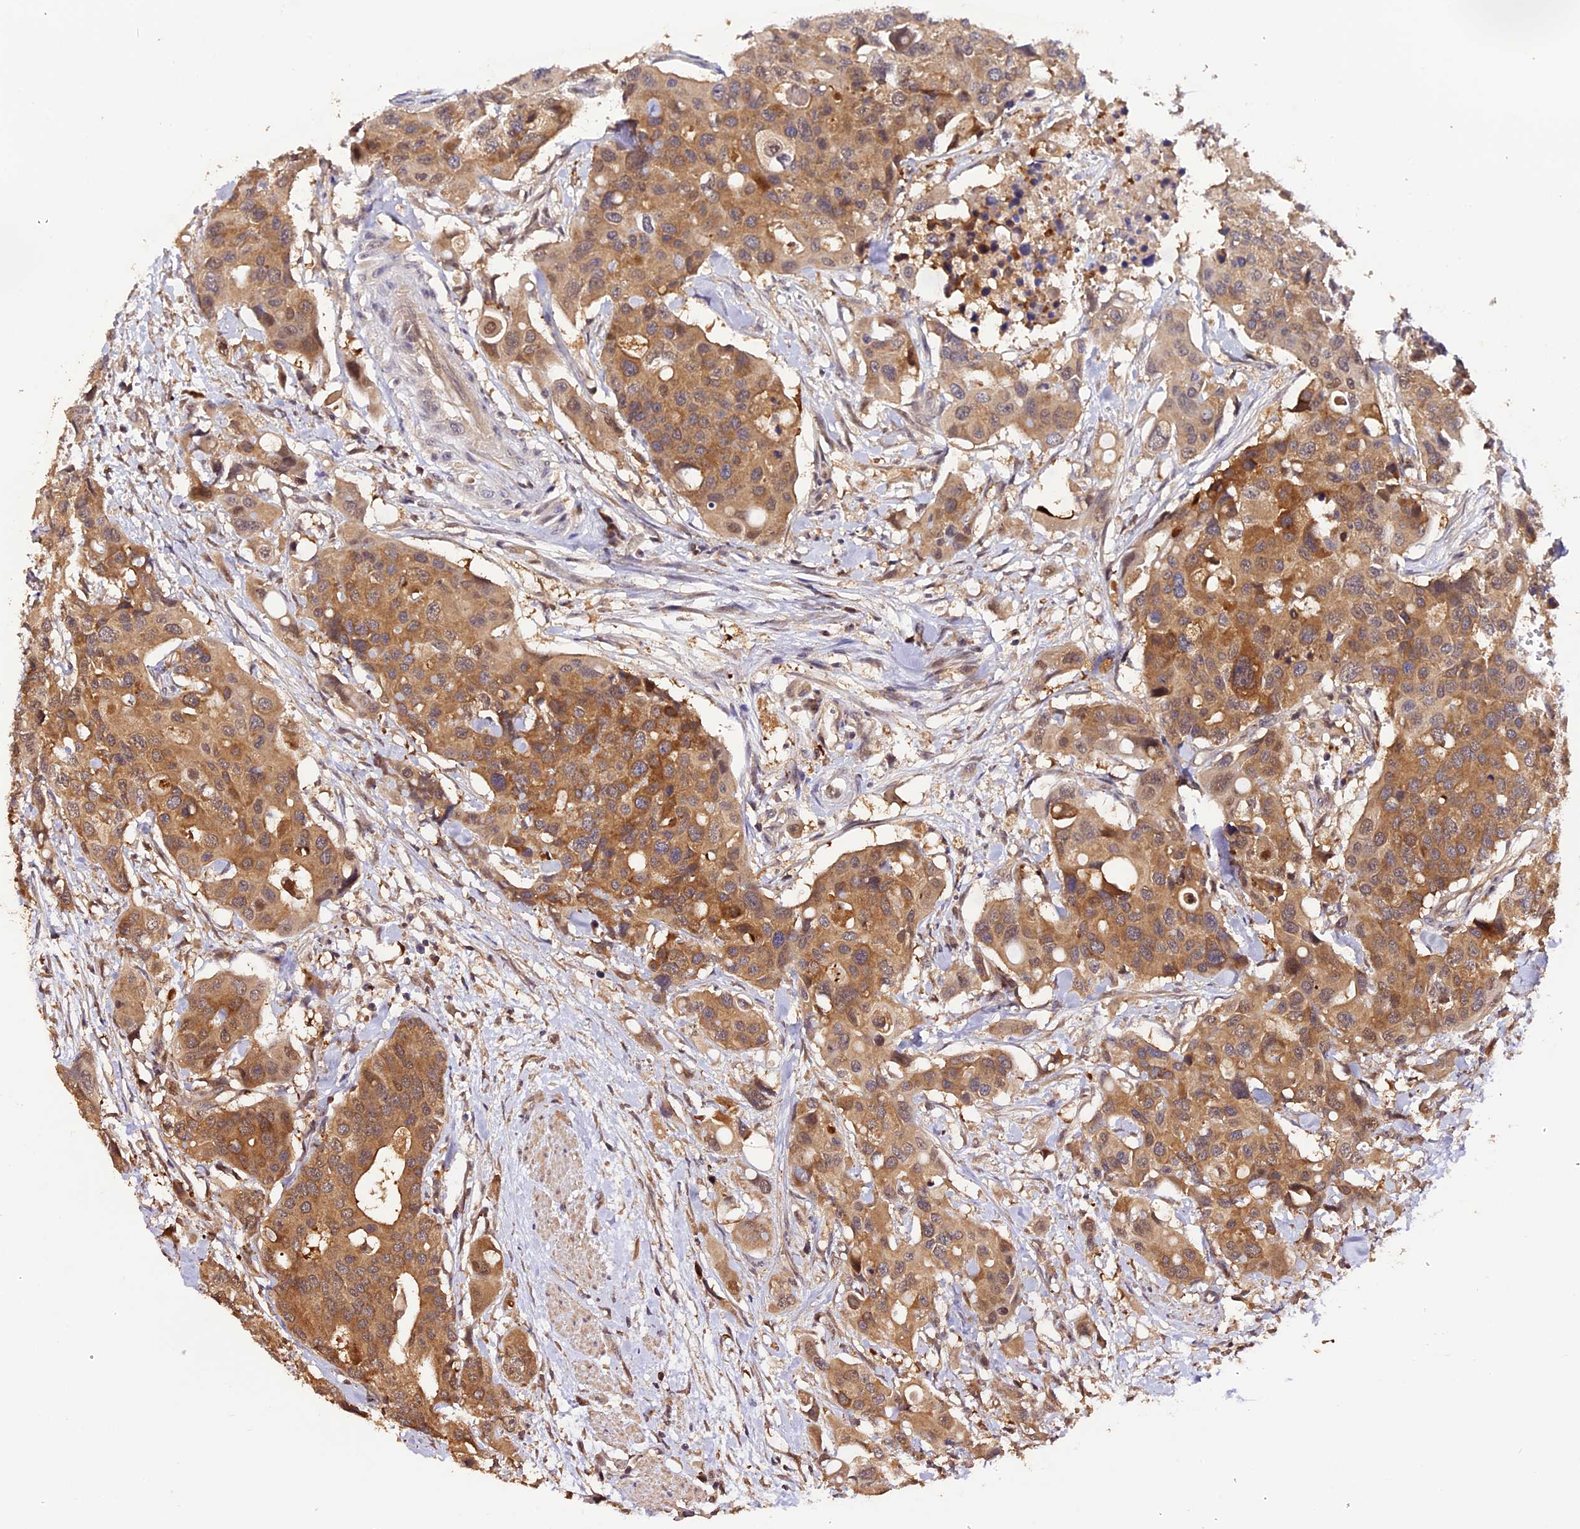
{"staining": {"intensity": "moderate", "quantity": ">75%", "location": "cytoplasmic/membranous"}, "tissue": "colorectal cancer", "cell_type": "Tumor cells", "image_type": "cancer", "snomed": [{"axis": "morphology", "description": "Adenocarcinoma, NOS"}, {"axis": "topography", "description": "Colon"}], "caption": "High-power microscopy captured an immunohistochemistry micrograph of colorectal cancer (adenocarcinoma), revealing moderate cytoplasmic/membranous staining in about >75% of tumor cells.", "gene": "TRMT1", "patient": {"sex": "male", "age": 77}}